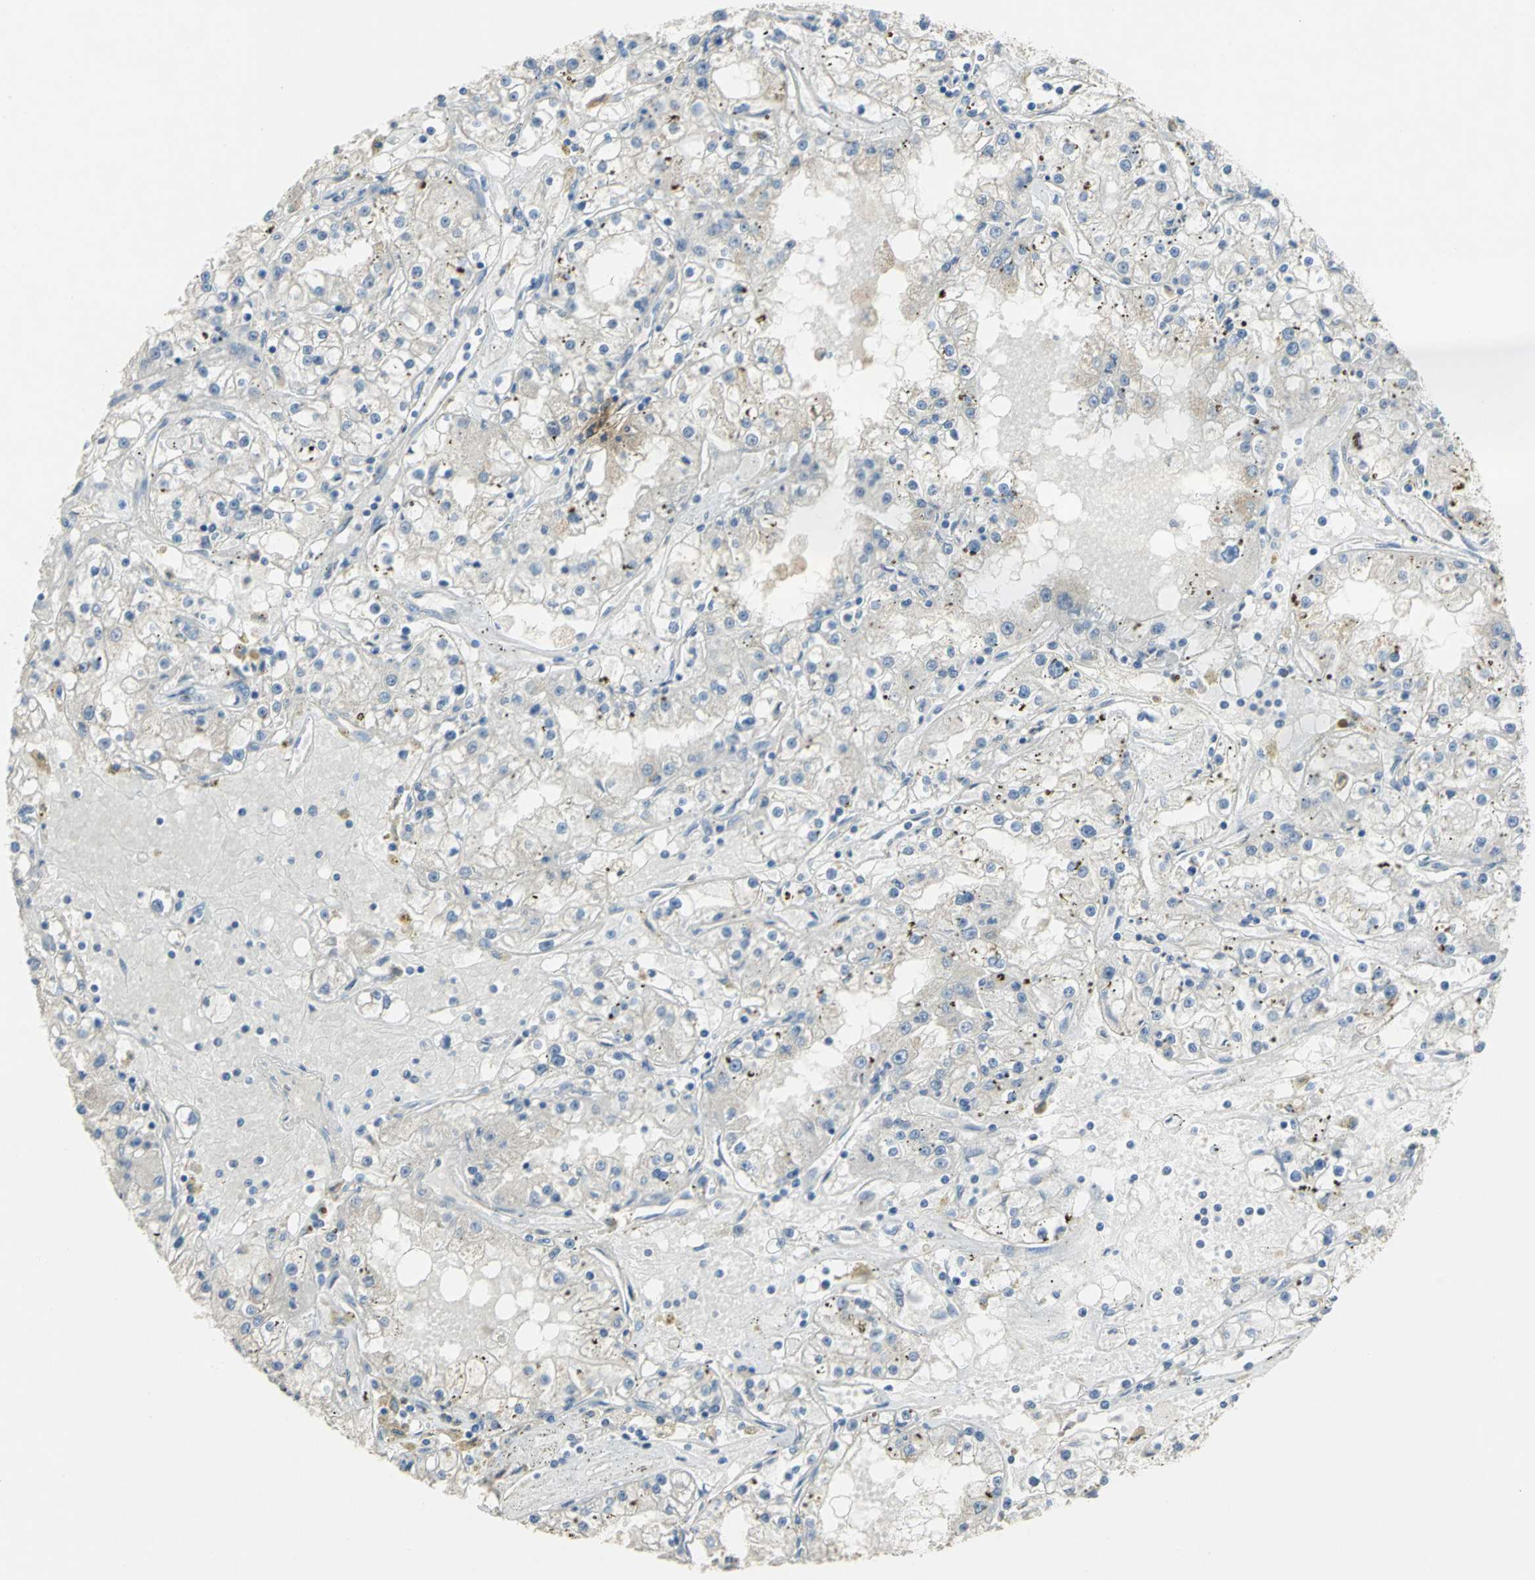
{"staining": {"intensity": "negative", "quantity": "none", "location": "none"}, "tissue": "renal cancer", "cell_type": "Tumor cells", "image_type": "cancer", "snomed": [{"axis": "morphology", "description": "Adenocarcinoma, NOS"}, {"axis": "topography", "description": "Kidney"}], "caption": "Micrograph shows no significant protein staining in tumor cells of adenocarcinoma (renal).", "gene": "PPIA", "patient": {"sex": "male", "age": 56}}